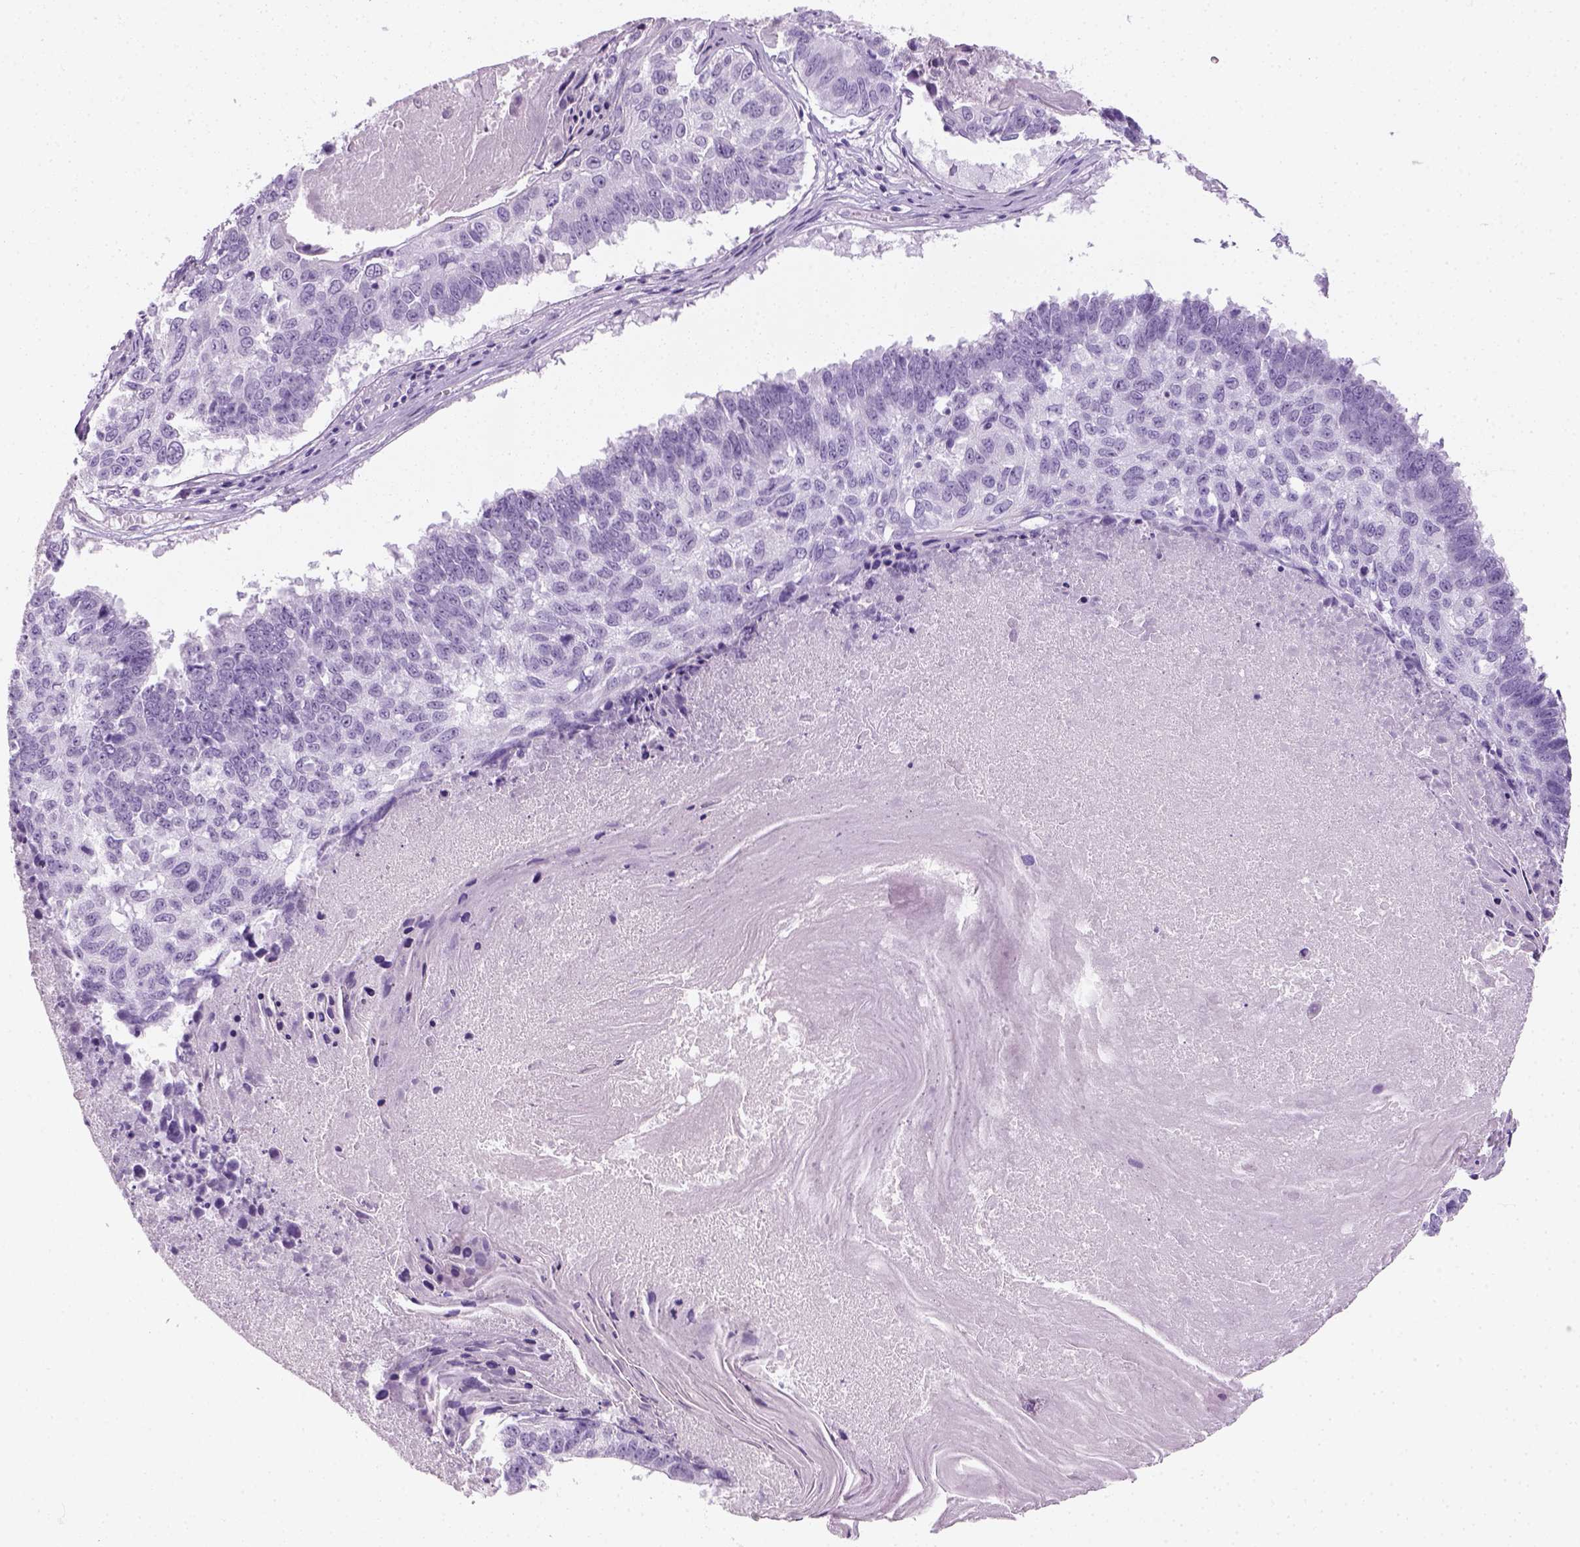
{"staining": {"intensity": "negative", "quantity": "none", "location": "none"}, "tissue": "lung cancer", "cell_type": "Tumor cells", "image_type": "cancer", "snomed": [{"axis": "morphology", "description": "Squamous cell carcinoma, NOS"}, {"axis": "topography", "description": "Lung"}], "caption": "Tumor cells show no significant staining in lung squamous cell carcinoma.", "gene": "SLC12A5", "patient": {"sex": "male", "age": 73}}